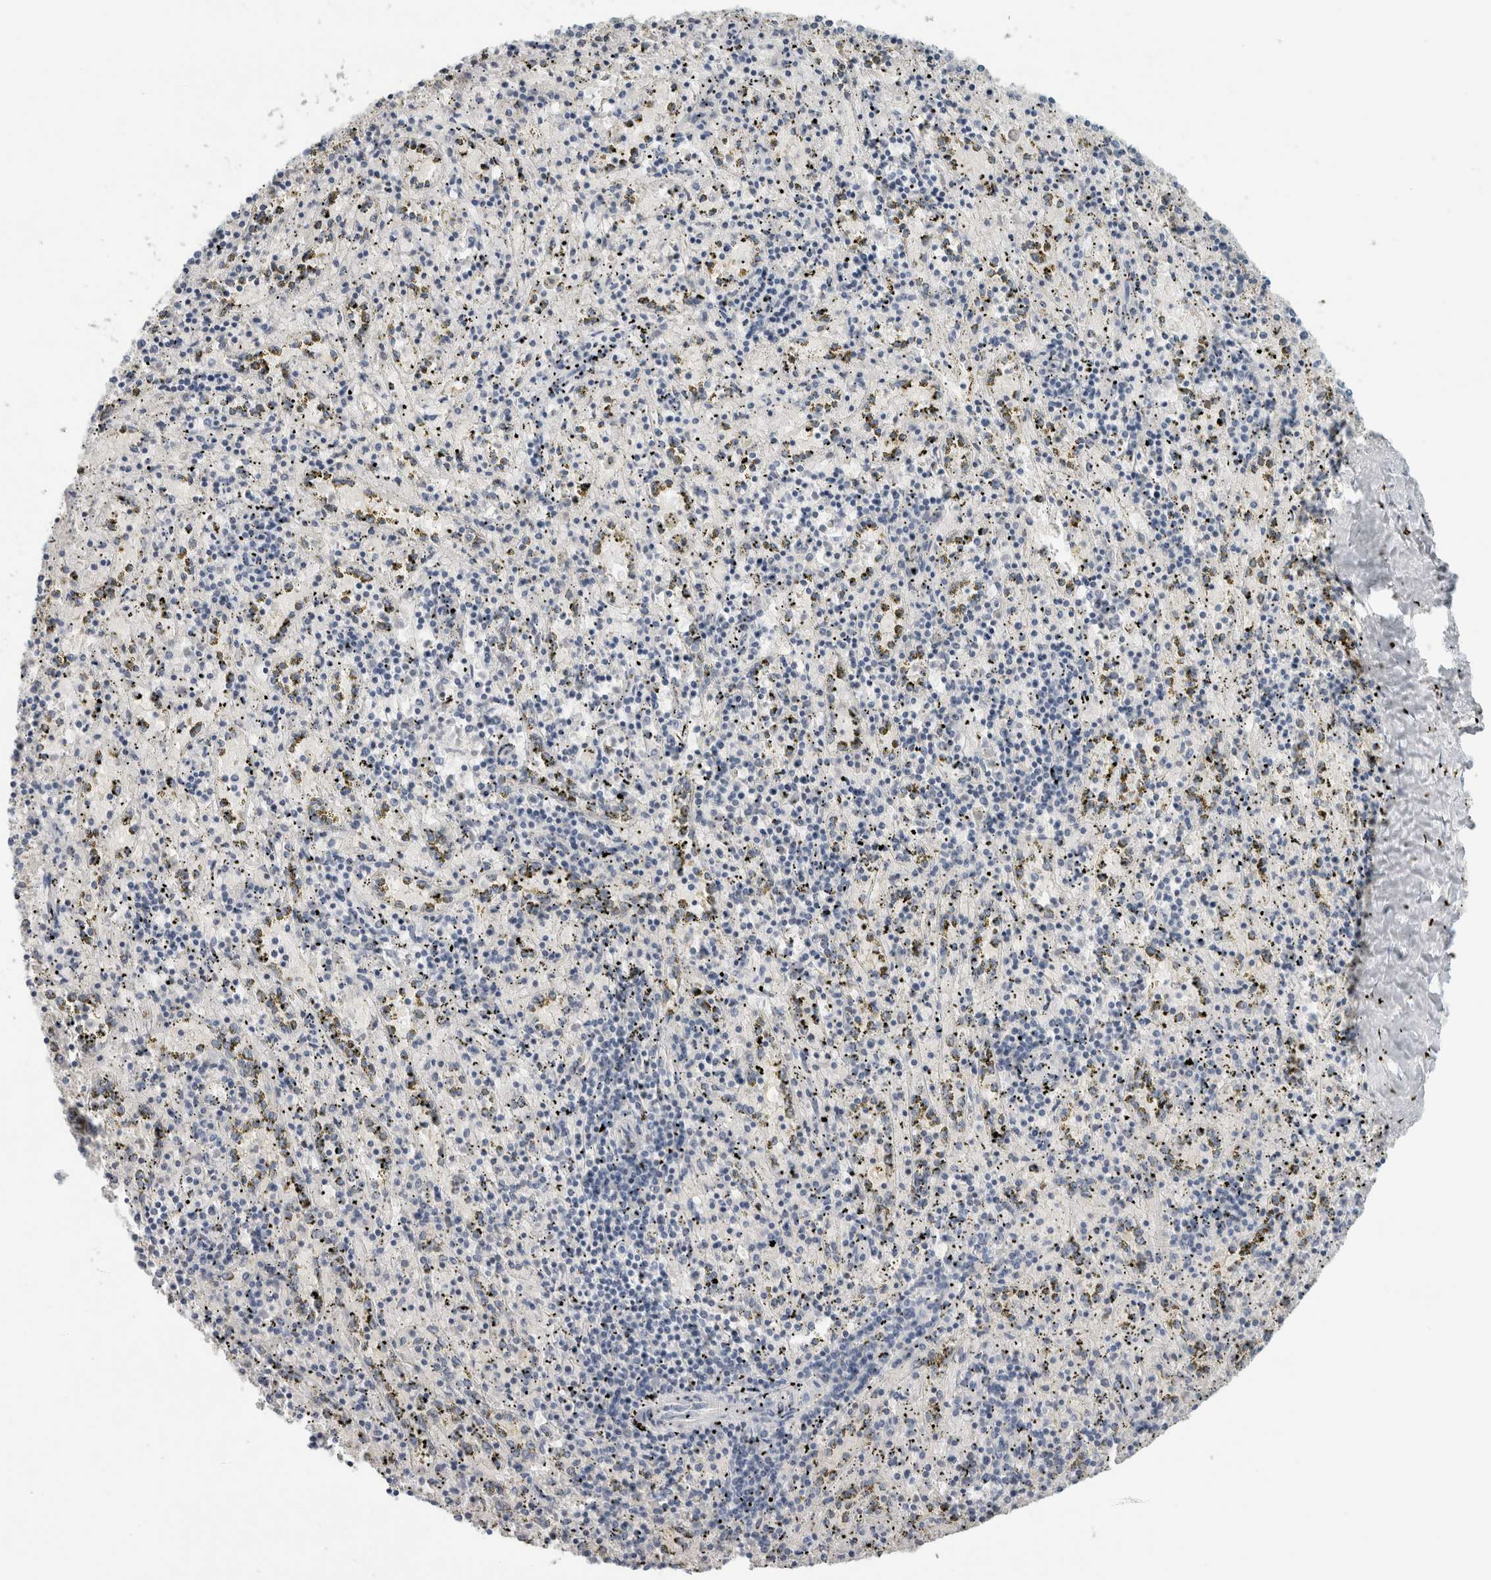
{"staining": {"intensity": "negative", "quantity": "none", "location": "none"}, "tissue": "spleen", "cell_type": "Cells in red pulp", "image_type": "normal", "snomed": [{"axis": "morphology", "description": "Normal tissue, NOS"}, {"axis": "topography", "description": "Spleen"}], "caption": "Immunohistochemistry (IHC) of unremarkable spleen shows no positivity in cells in red pulp.", "gene": "FMR1NB", "patient": {"sex": "male", "age": 72}}